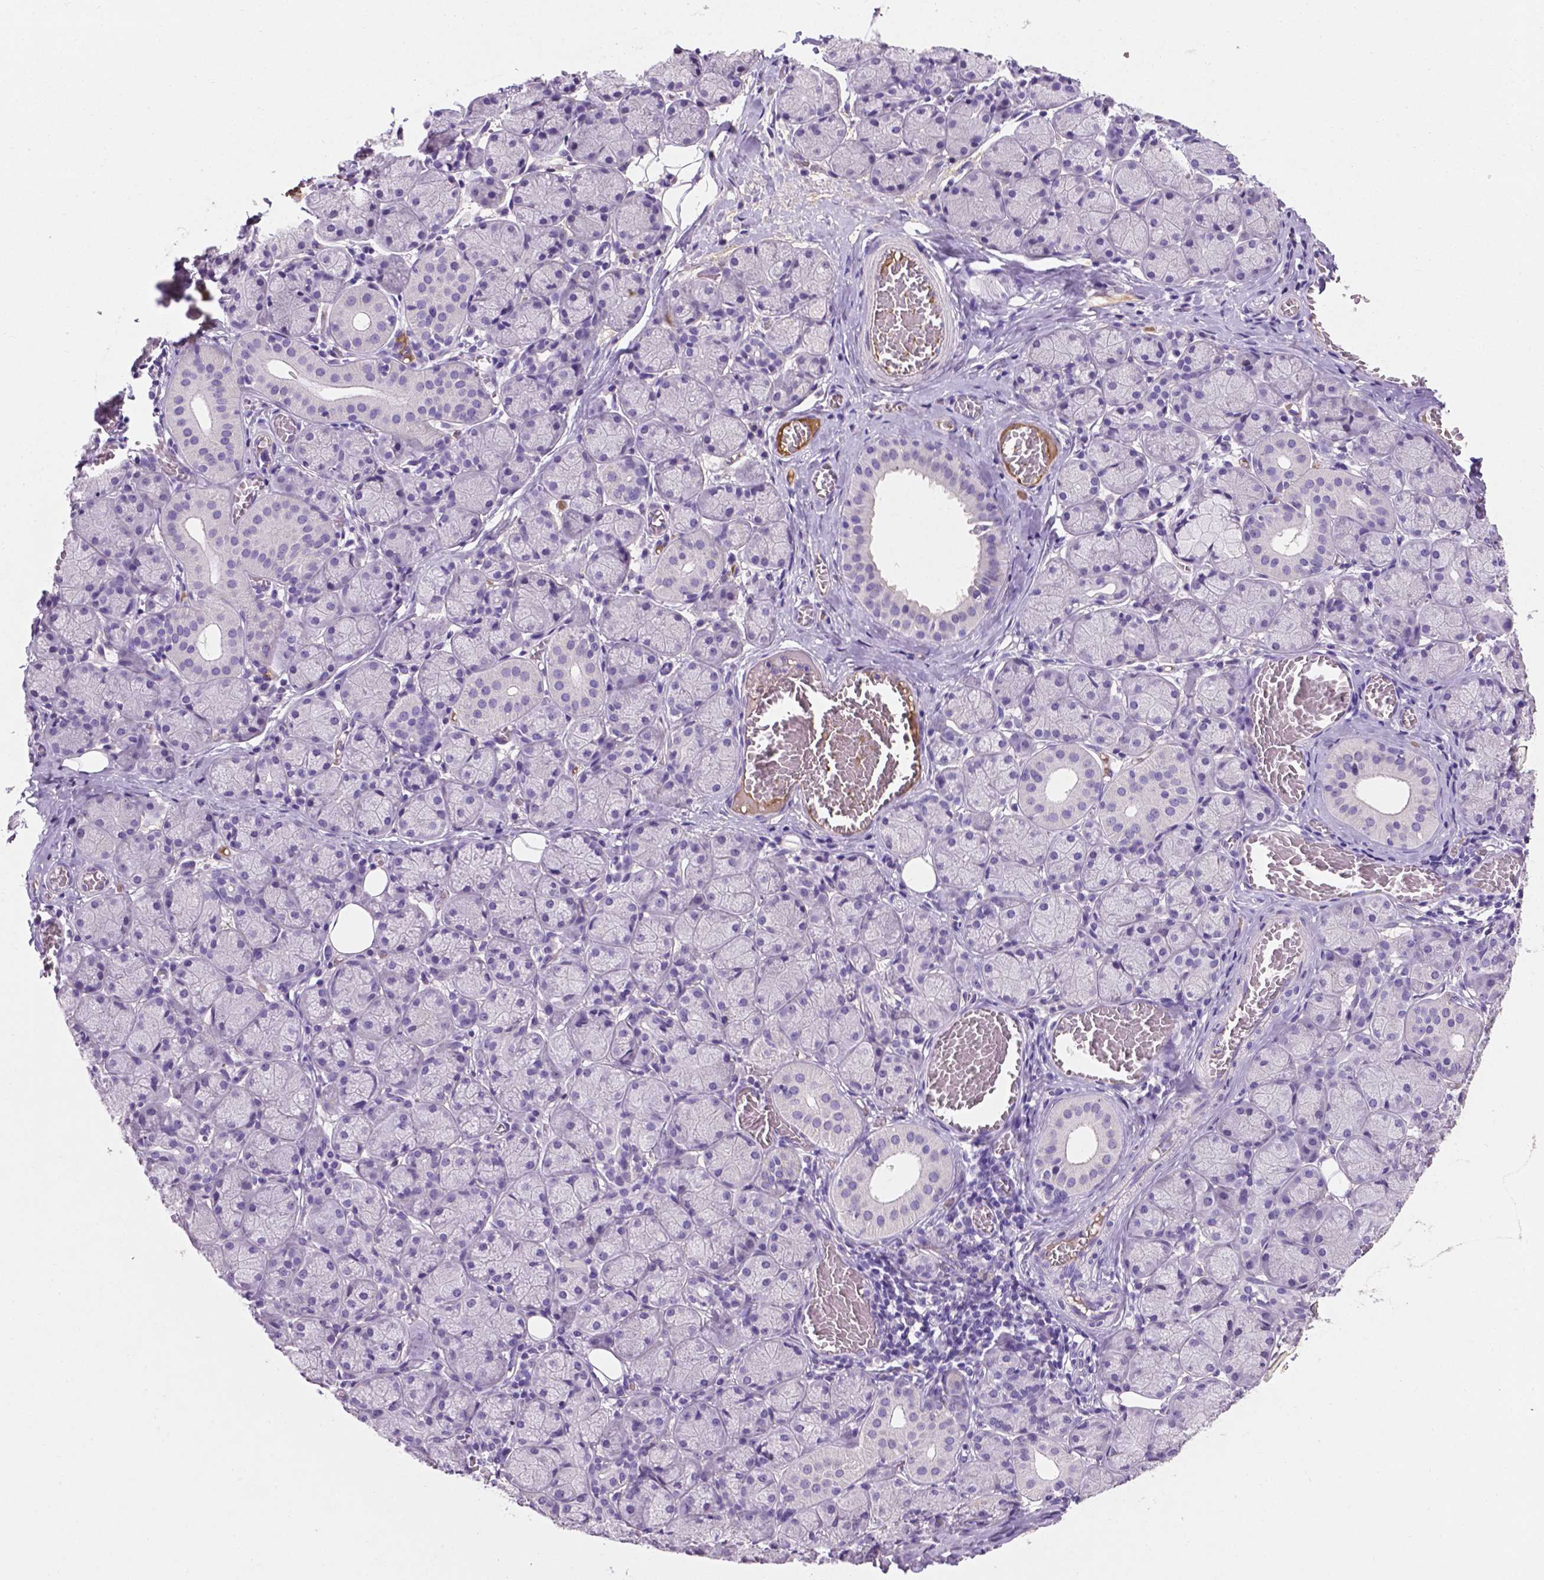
{"staining": {"intensity": "negative", "quantity": "none", "location": "none"}, "tissue": "salivary gland", "cell_type": "Glandular cells", "image_type": "normal", "snomed": [{"axis": "morphology", "description": "Normal tissue, NOS"}, {"axis": "topography", "description": "Salivary gland"}, {"axis": "topography", "description": "Peripheral nerve tissue"}], "caption": "This is an immunohistochemistry (IHC) histopathology image of normal salivary gland. There is no staining in glandular cells.", "gene": "APOE", "patient": {"sex": "female", "age": 24}}